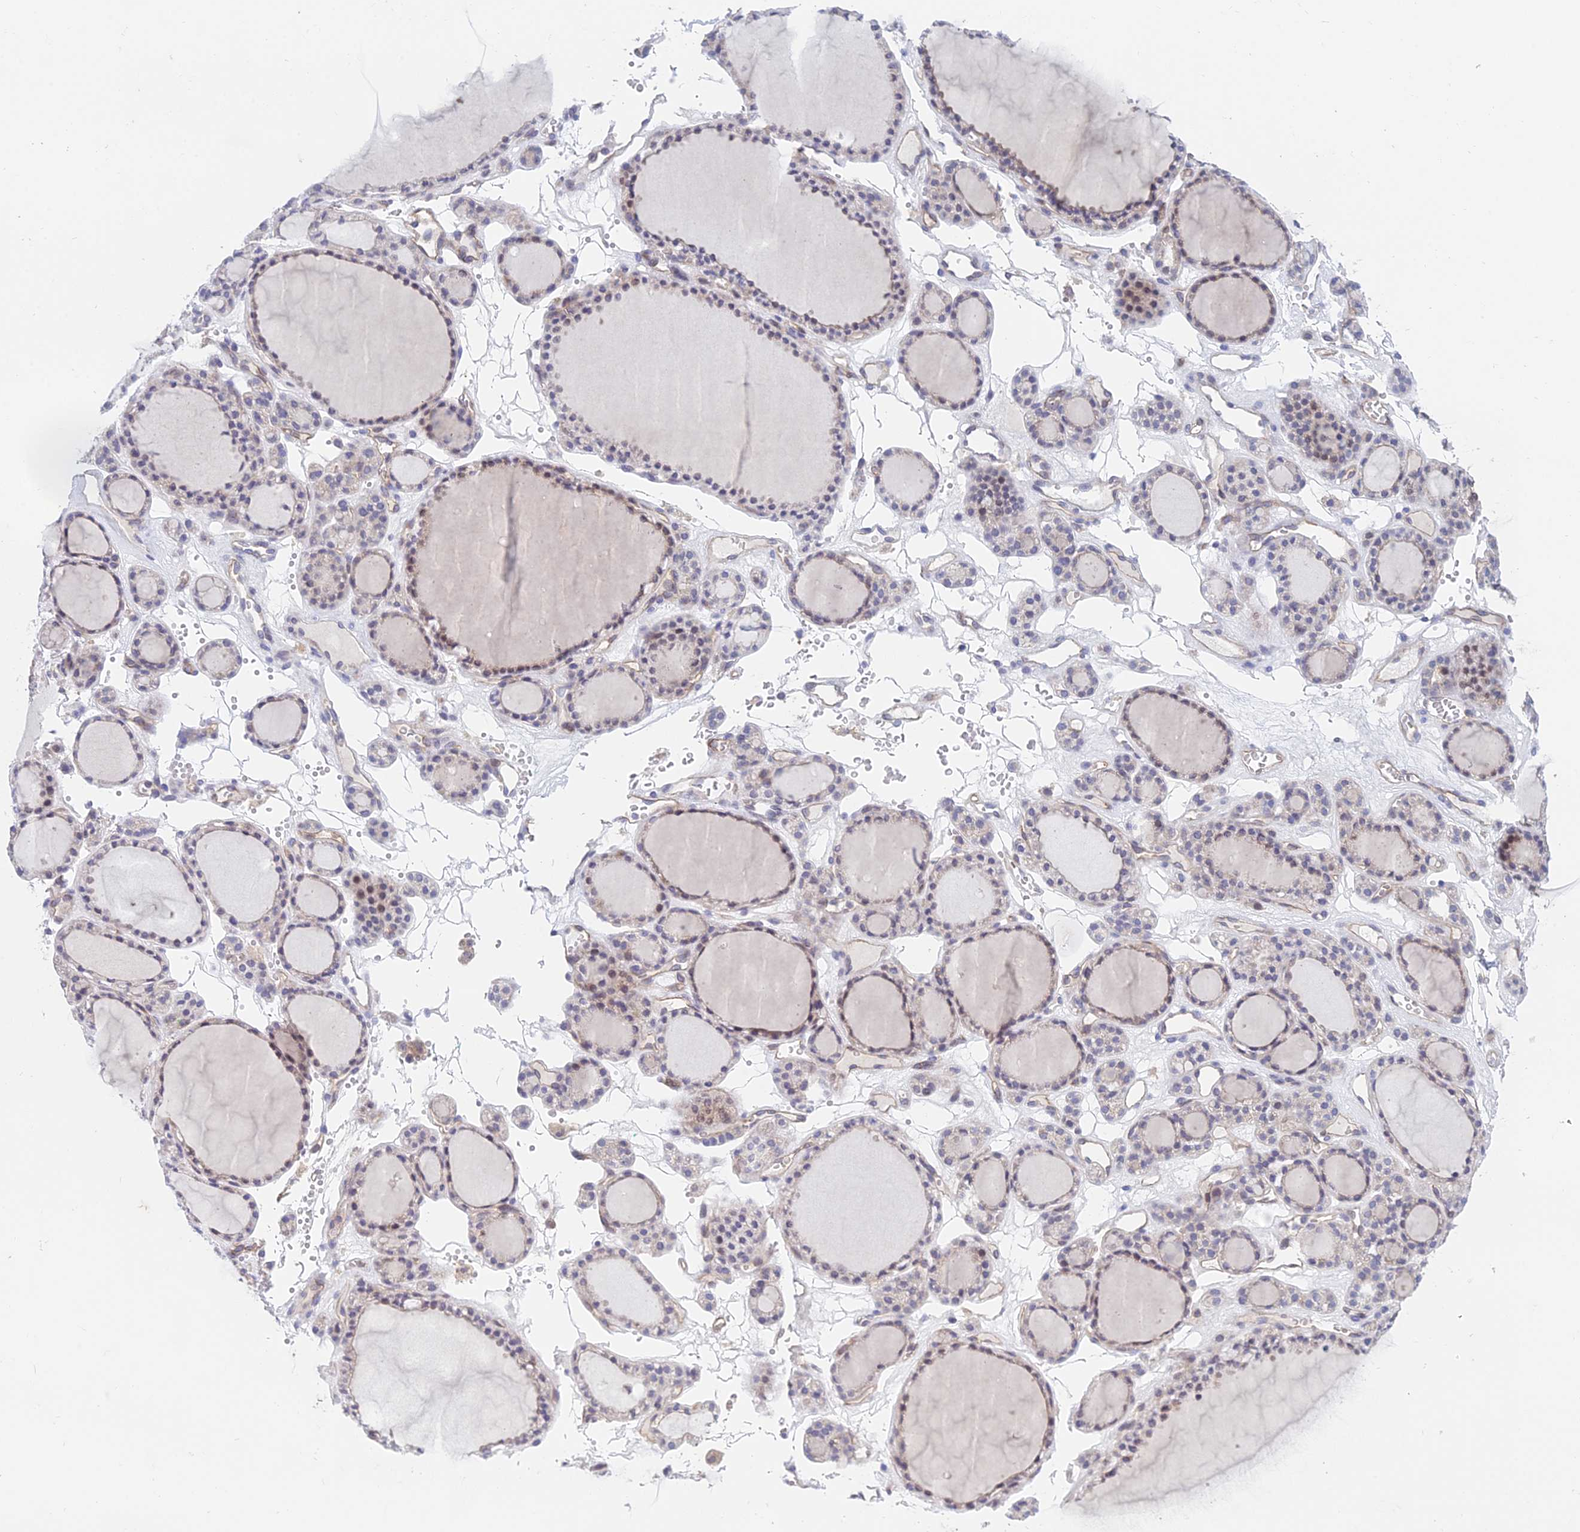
{"staining": {"intensity": "weak", "quantity": "<25%", "location": "cytoplasmic/membranous"}, "tissue": "thyroid gland", "cell_type": "Glandular cells", "image_type": "normal", "snomed": [{"axis": "morphology", "description": "Normal tissue, NOS"}, {"axis": "topography", "description": "Thyroid gland"}], "caption": "High magnification brightfield microscopy of normal thyroid gland stained with DAB (brown) and counterstained with hematoxylin (blue): glandular cells show no significant staining.", "gene": "METTL26", "patient": {"sex": "female", "age": 28}}